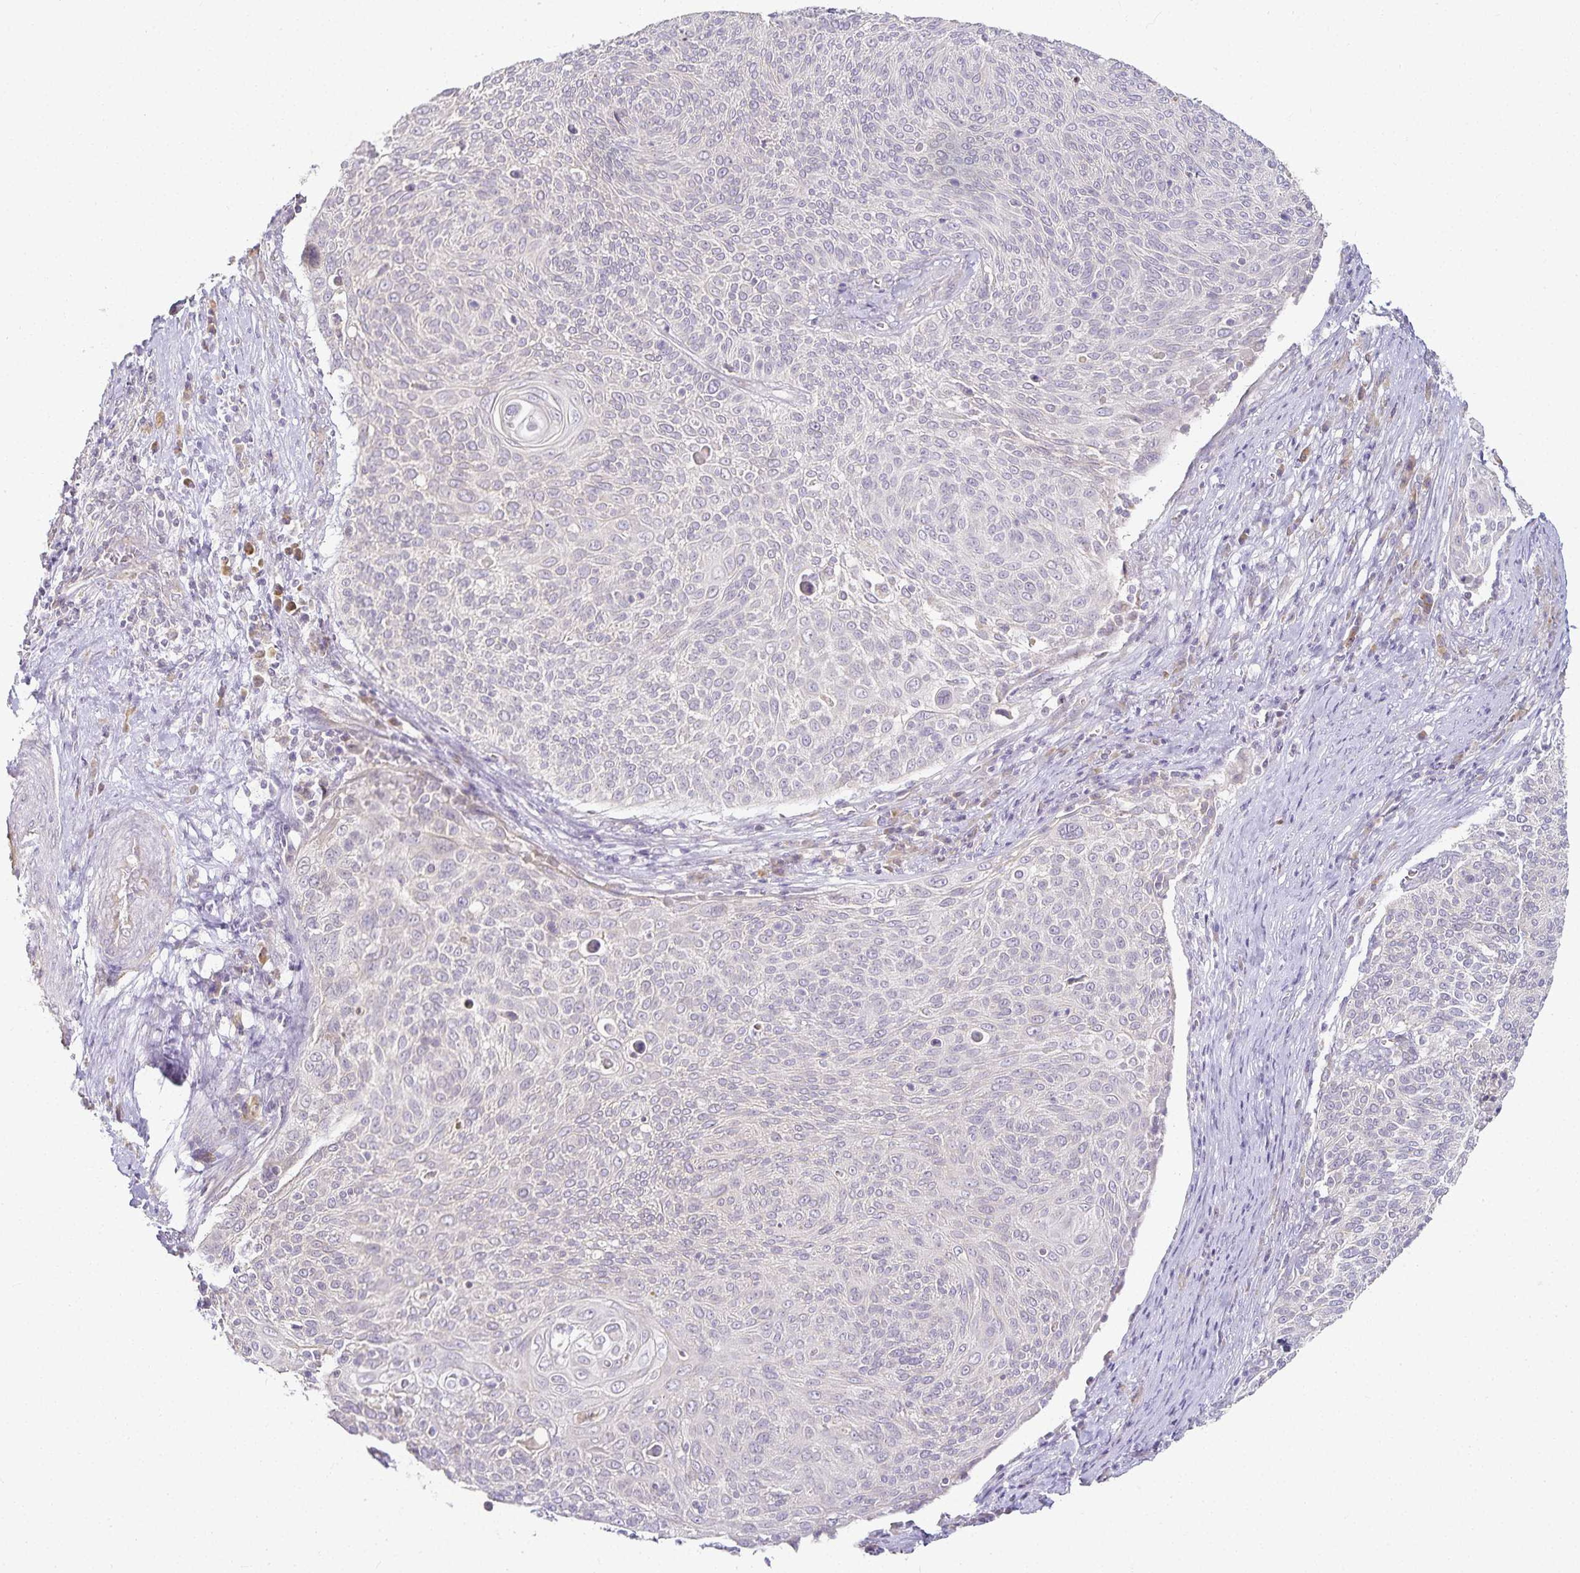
{"staining": {"intensity": "negative", "quantity": "none", "location": "none"}, "tissue": "cervical cancer", "cell_type": "Tumor cells", "image_type": "cancer", "snomed": [{"axis": "morphology", "description": "Squamous cell carcinoma, NOS"}, {"axis": "topography", "description": "Cervix"}], "caption": "High power microscopy image of an immunohistochemistry histopathology image of squamous cell carcinoma (cervical), revealing no significant positivity in tumor cells. The staining is performed using DAB (3,3'-diaminobenzidine) brown chromogen with nuclei counter-stained in using hematoxylin.", "gene": "GP2", "patient": {"sex": "female", "age": 31}}